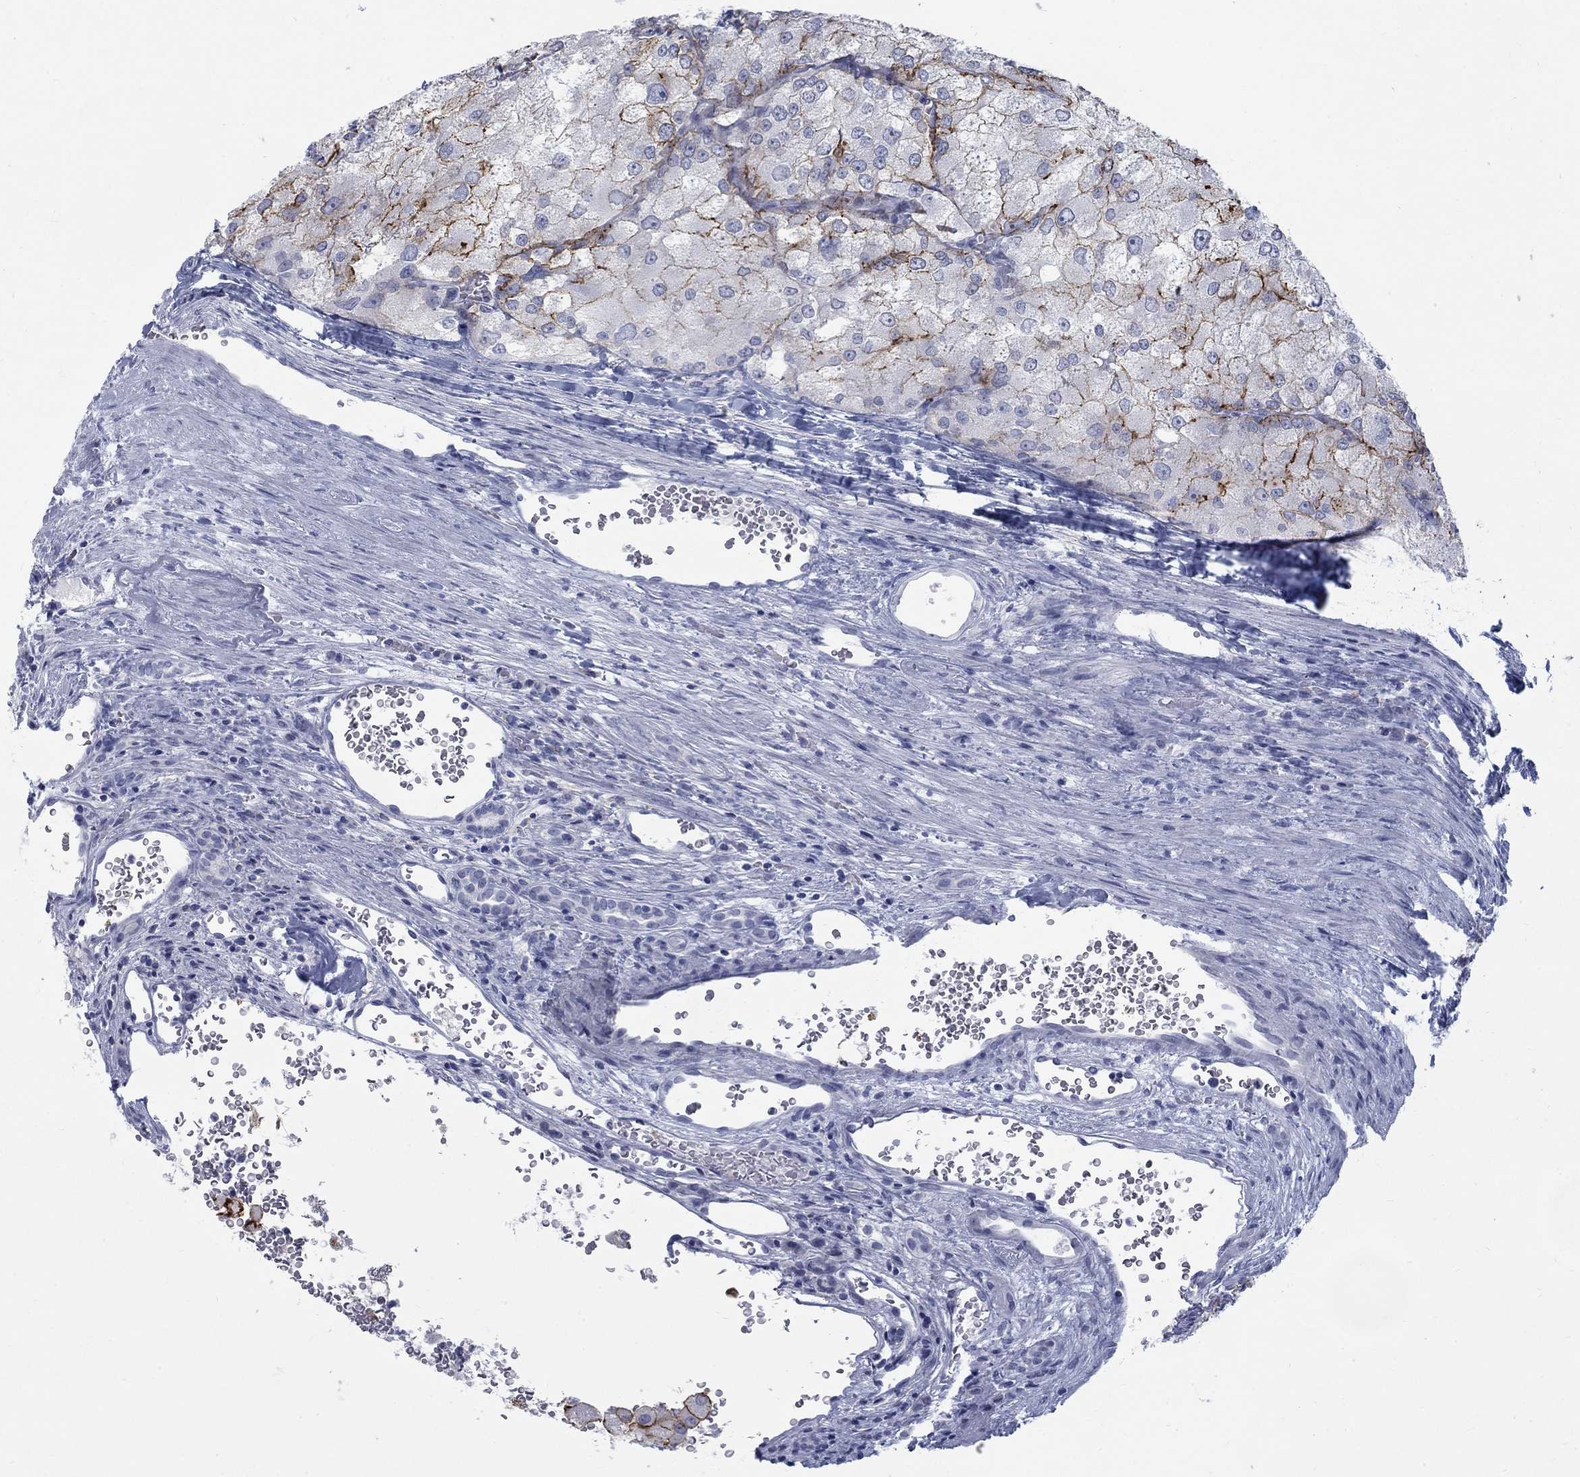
{"staining": {"intensity": "strong", "quantity": "25%-75%", "location": "cytoplasmic/membranous"}, "tissue": "renal cancer", "cell_type": "Tumor cells", "image_type": "cancer", "snomed": [{"axis": "morphology", "description": "Adenocarcinoma, NOS"}, {"axis": "topography", "description": "Kidney"}], "caption": "Protein staining of renal cancer (adenocarcinoma) tissue reveals strong cytoplasmic/membranous positivity in about 25%-75% of tumor cells.", "gene": "RFTN2", "patient": {"sex": "female", "age": 70}}